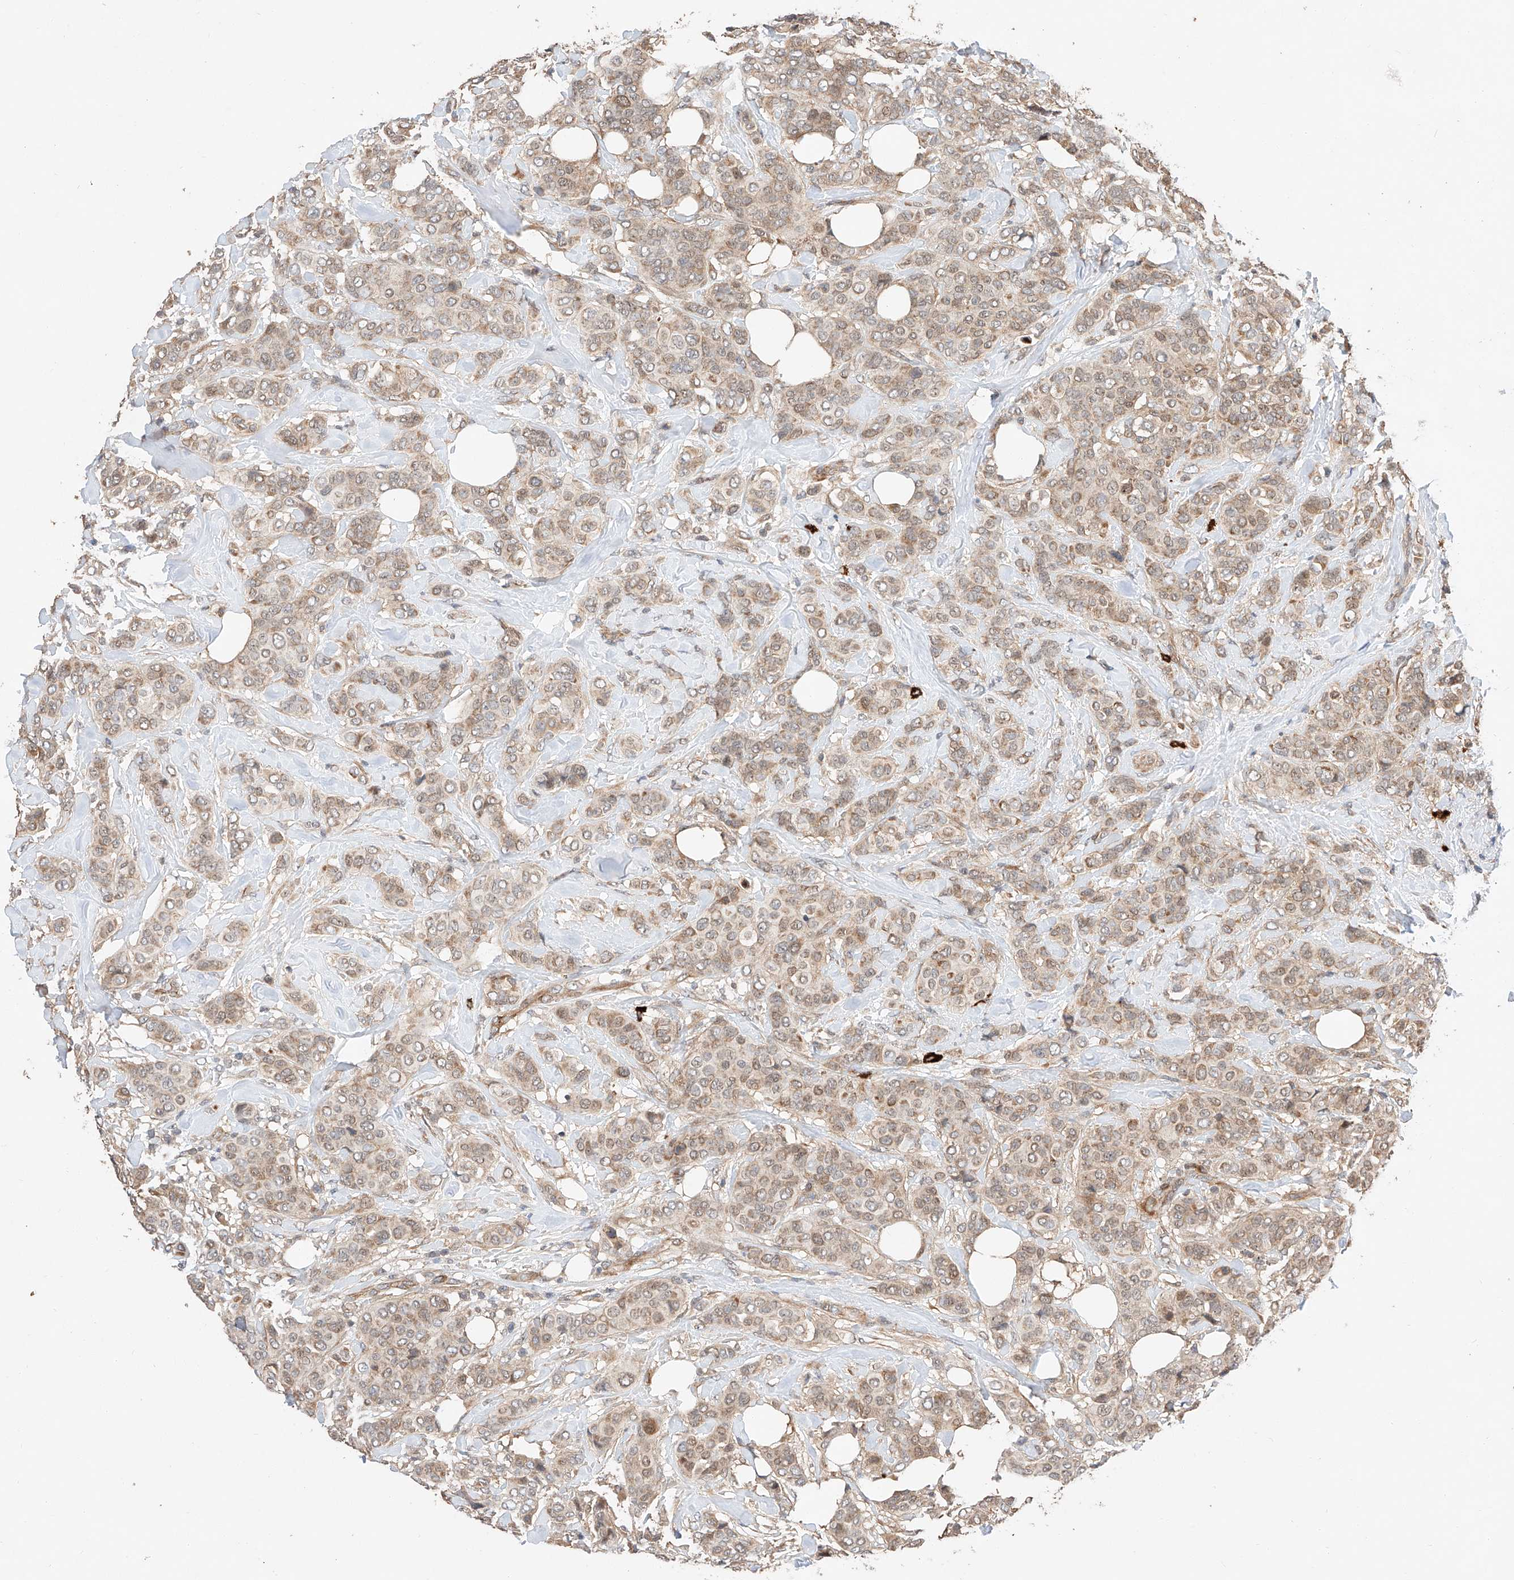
{"staining": {"intensity": "weak", "quantity": ">75%", "location": "cytoplasmic/membranous,nuclear"}, "tissue": "breast cancer", "cell_type": "Tumor cells", "image_type": "cancer", "snomed": [{"axis": "morphology", "description": "Lobular carcinoma"}, {"axis": "topography", "description": "Breast"}], "caption": "Breast lobular carcinoma stained with a brown dye displays weak cytoplasmic/membranous and nuclear positive positivity in about >75% of tumor cells.", "gene": "RAB23", "patient": {"sex": "female", "age": 51}}